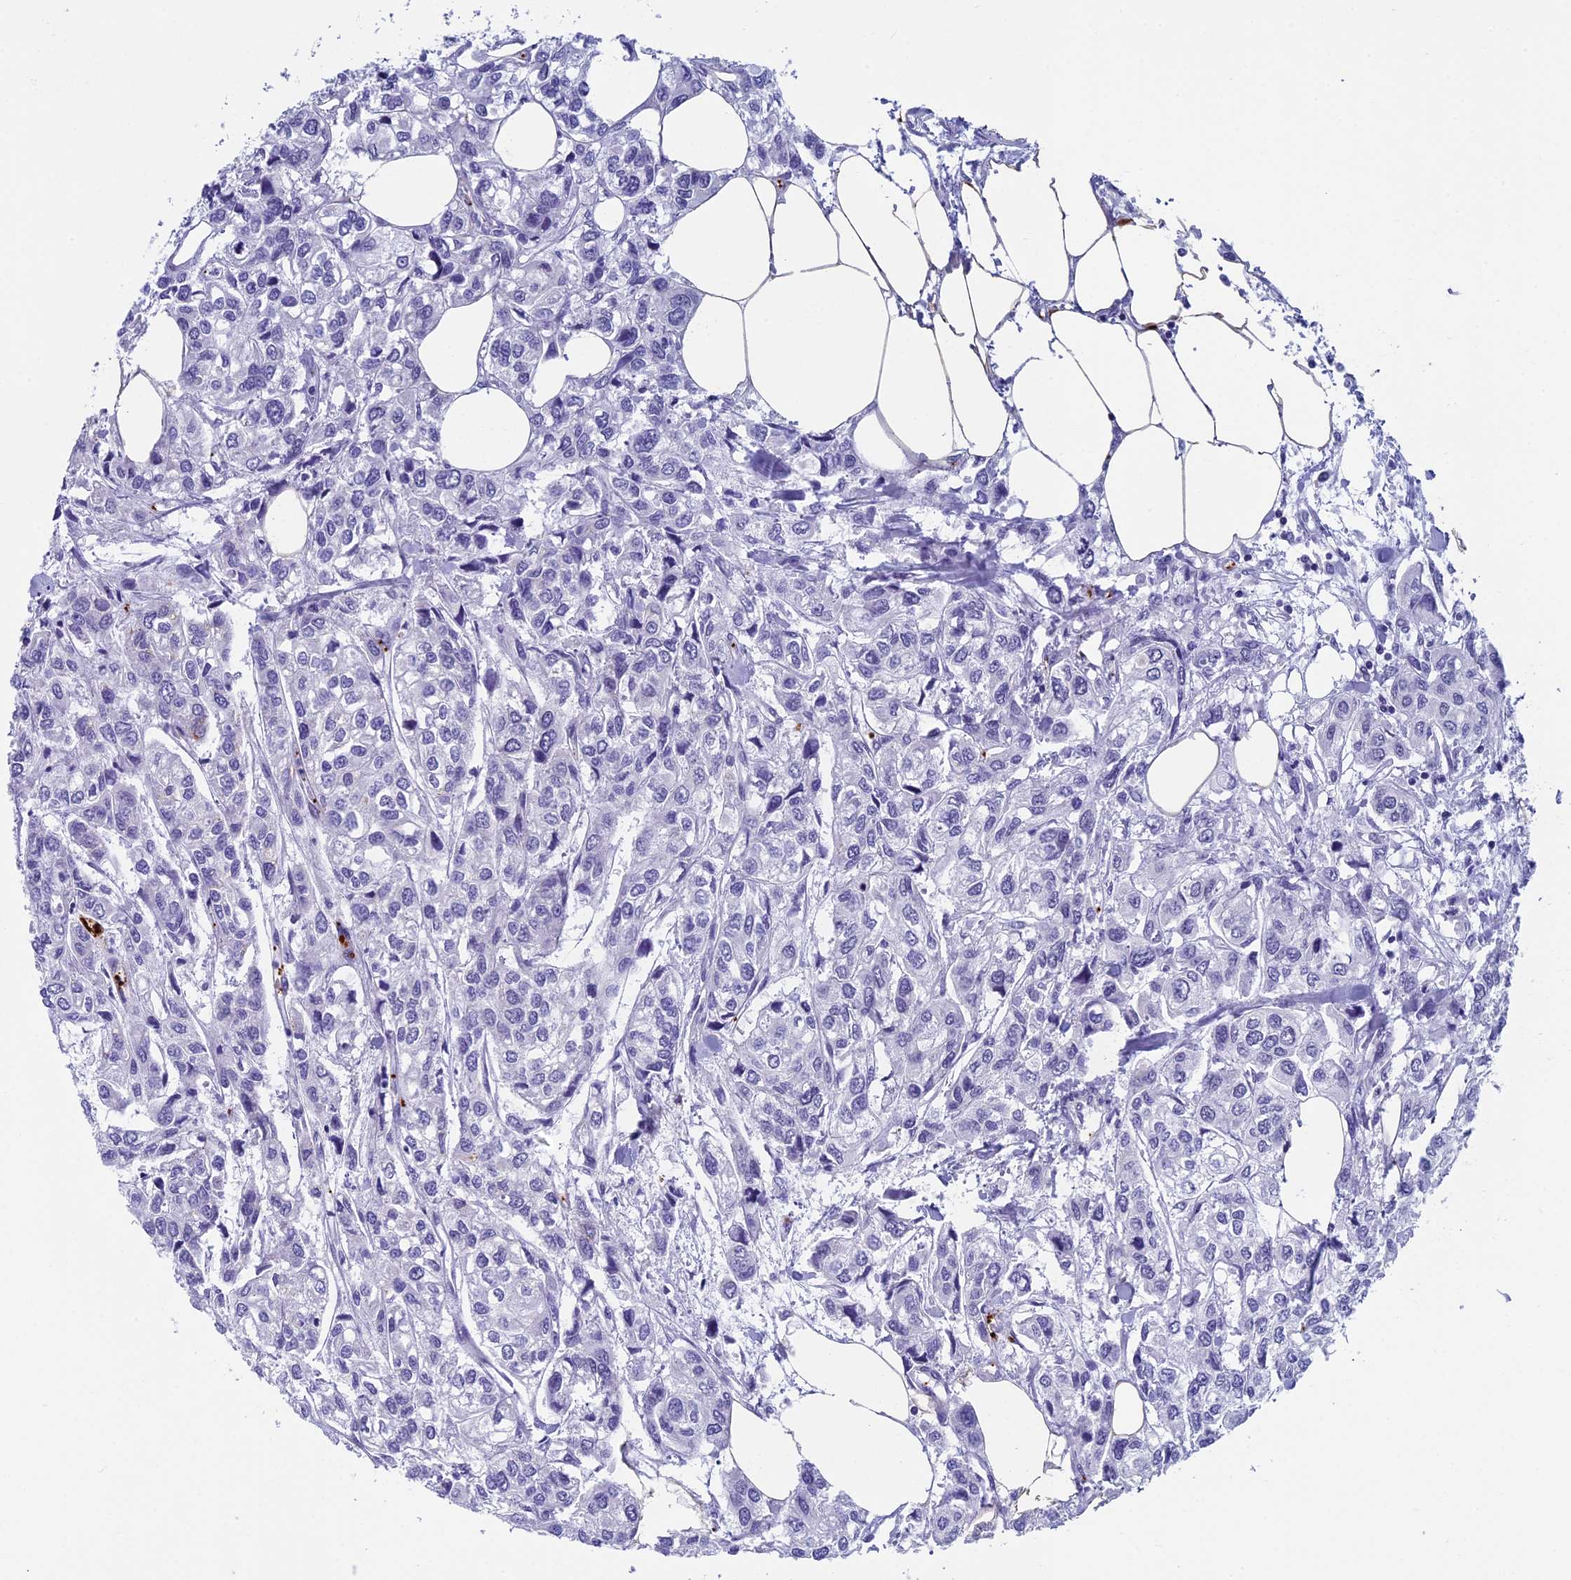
{"staining": {"intensity": "negative", "quantity": "none", "location": "none"}, "tissue": "urothelial cancer", "cell_type": "Tumor cells", "image_type": "cancer", "snomed": [{"axis": "morphology", "description": "Urothelial carcinoma, High grade"}, {"axis": "topography", "description": "Urinary bladder"}], "caption": "Immunohistochemistry (IHC) of urothelial cancer reveals no expression in tumor cells. (DAB IHC visualized using brightfield microscopy, high magnification).", "gene": "AIFM2", "patient": {"sex": "male", "age": 67}}